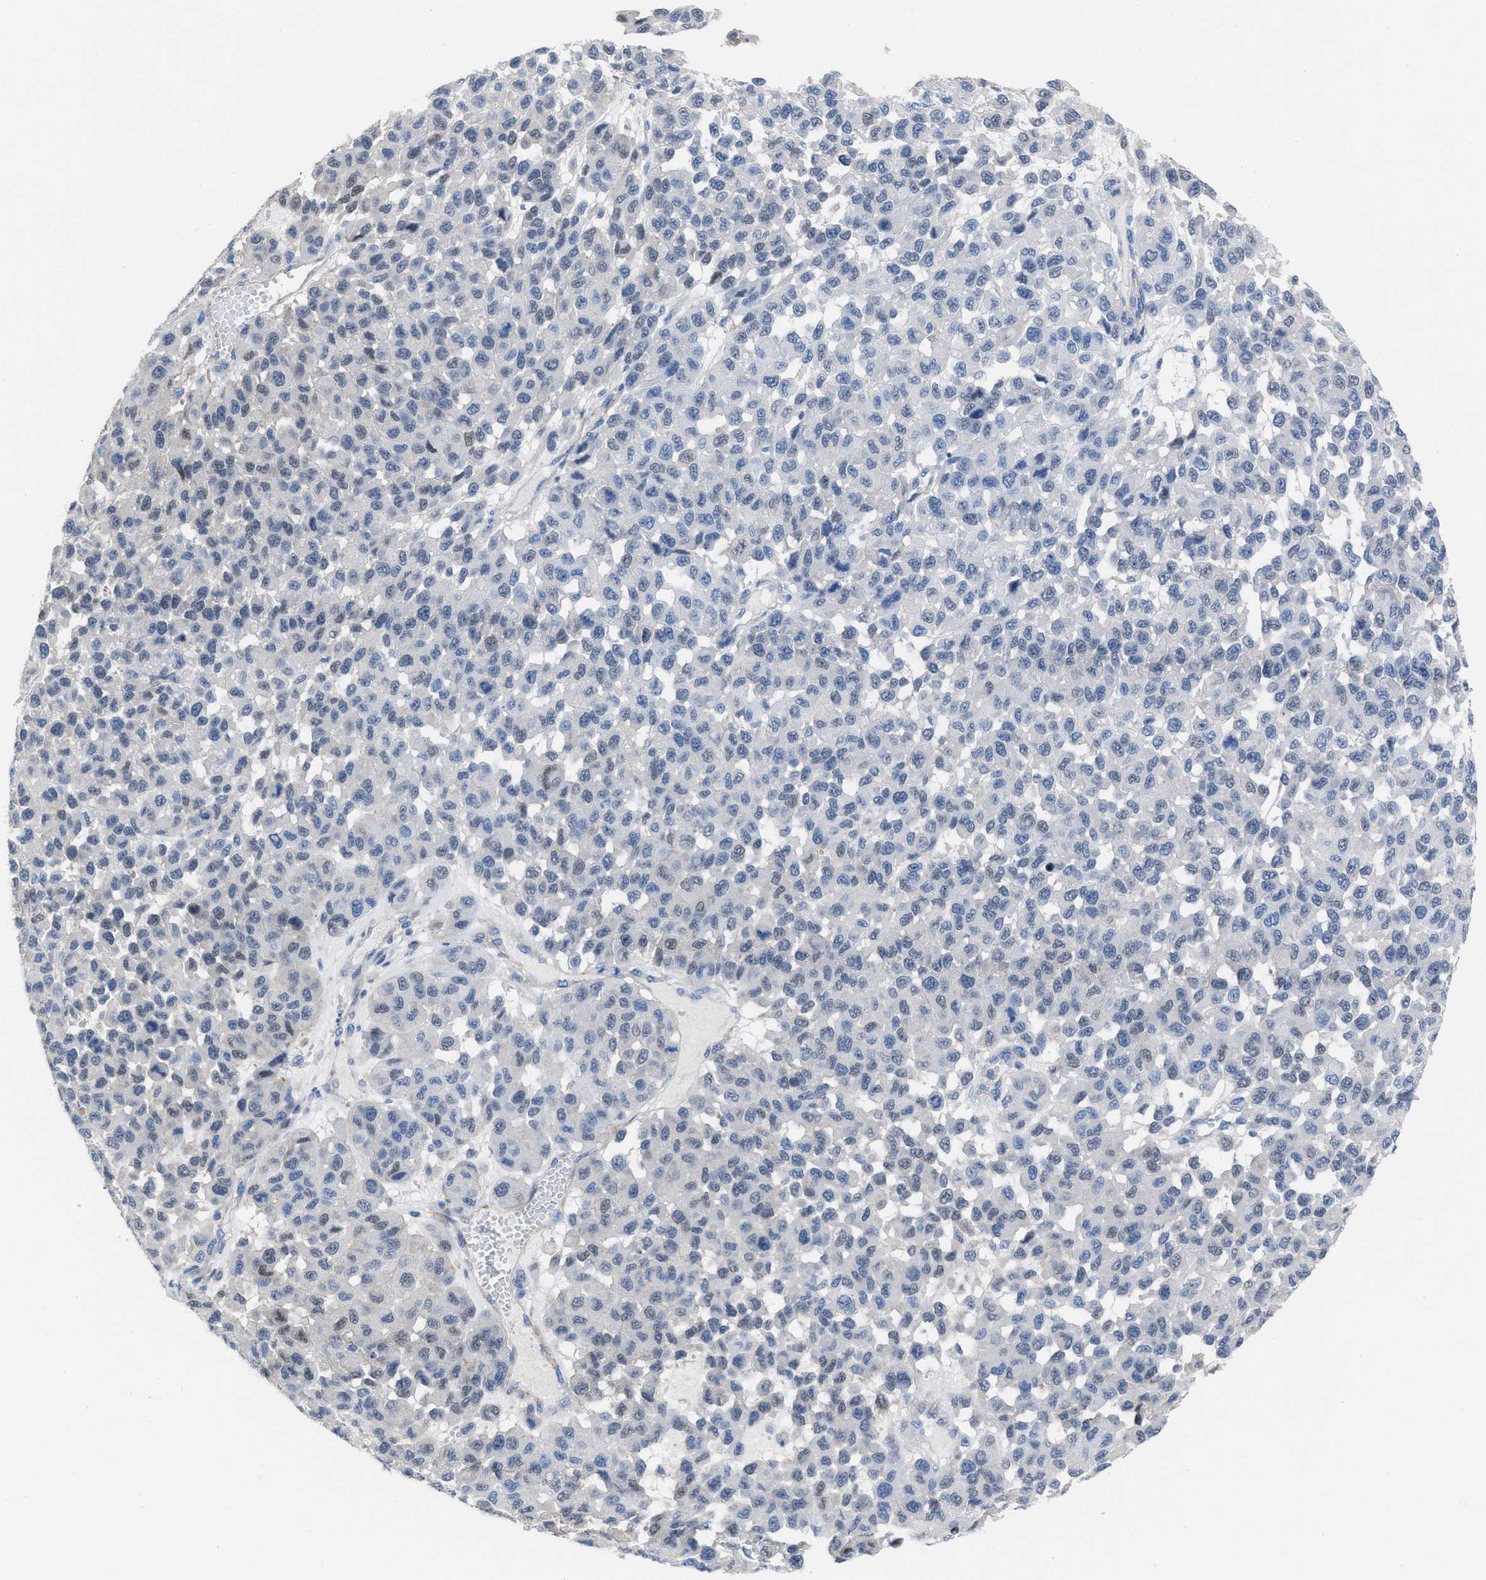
{"staining": {"intensity": "weak", "quantity": "<25%", "location": "nuclear"}, "tissue": "melanoma", "cell_type": "Tumor cells", "image_type": "cancer", "snomed": [{"axis": "morphology", "description": "Malignant melanoma, NOS"}, {"axis": "topography", "description": "Skin"}], "caption": "High magnification brightfield microscopy of melanoma stained with DAB (brown) and counterstained with hematoxylin (blue): tumor cells show no significant staining.", "gene": "PRMT2", "patient": {"sex": "male", "age": 62}}